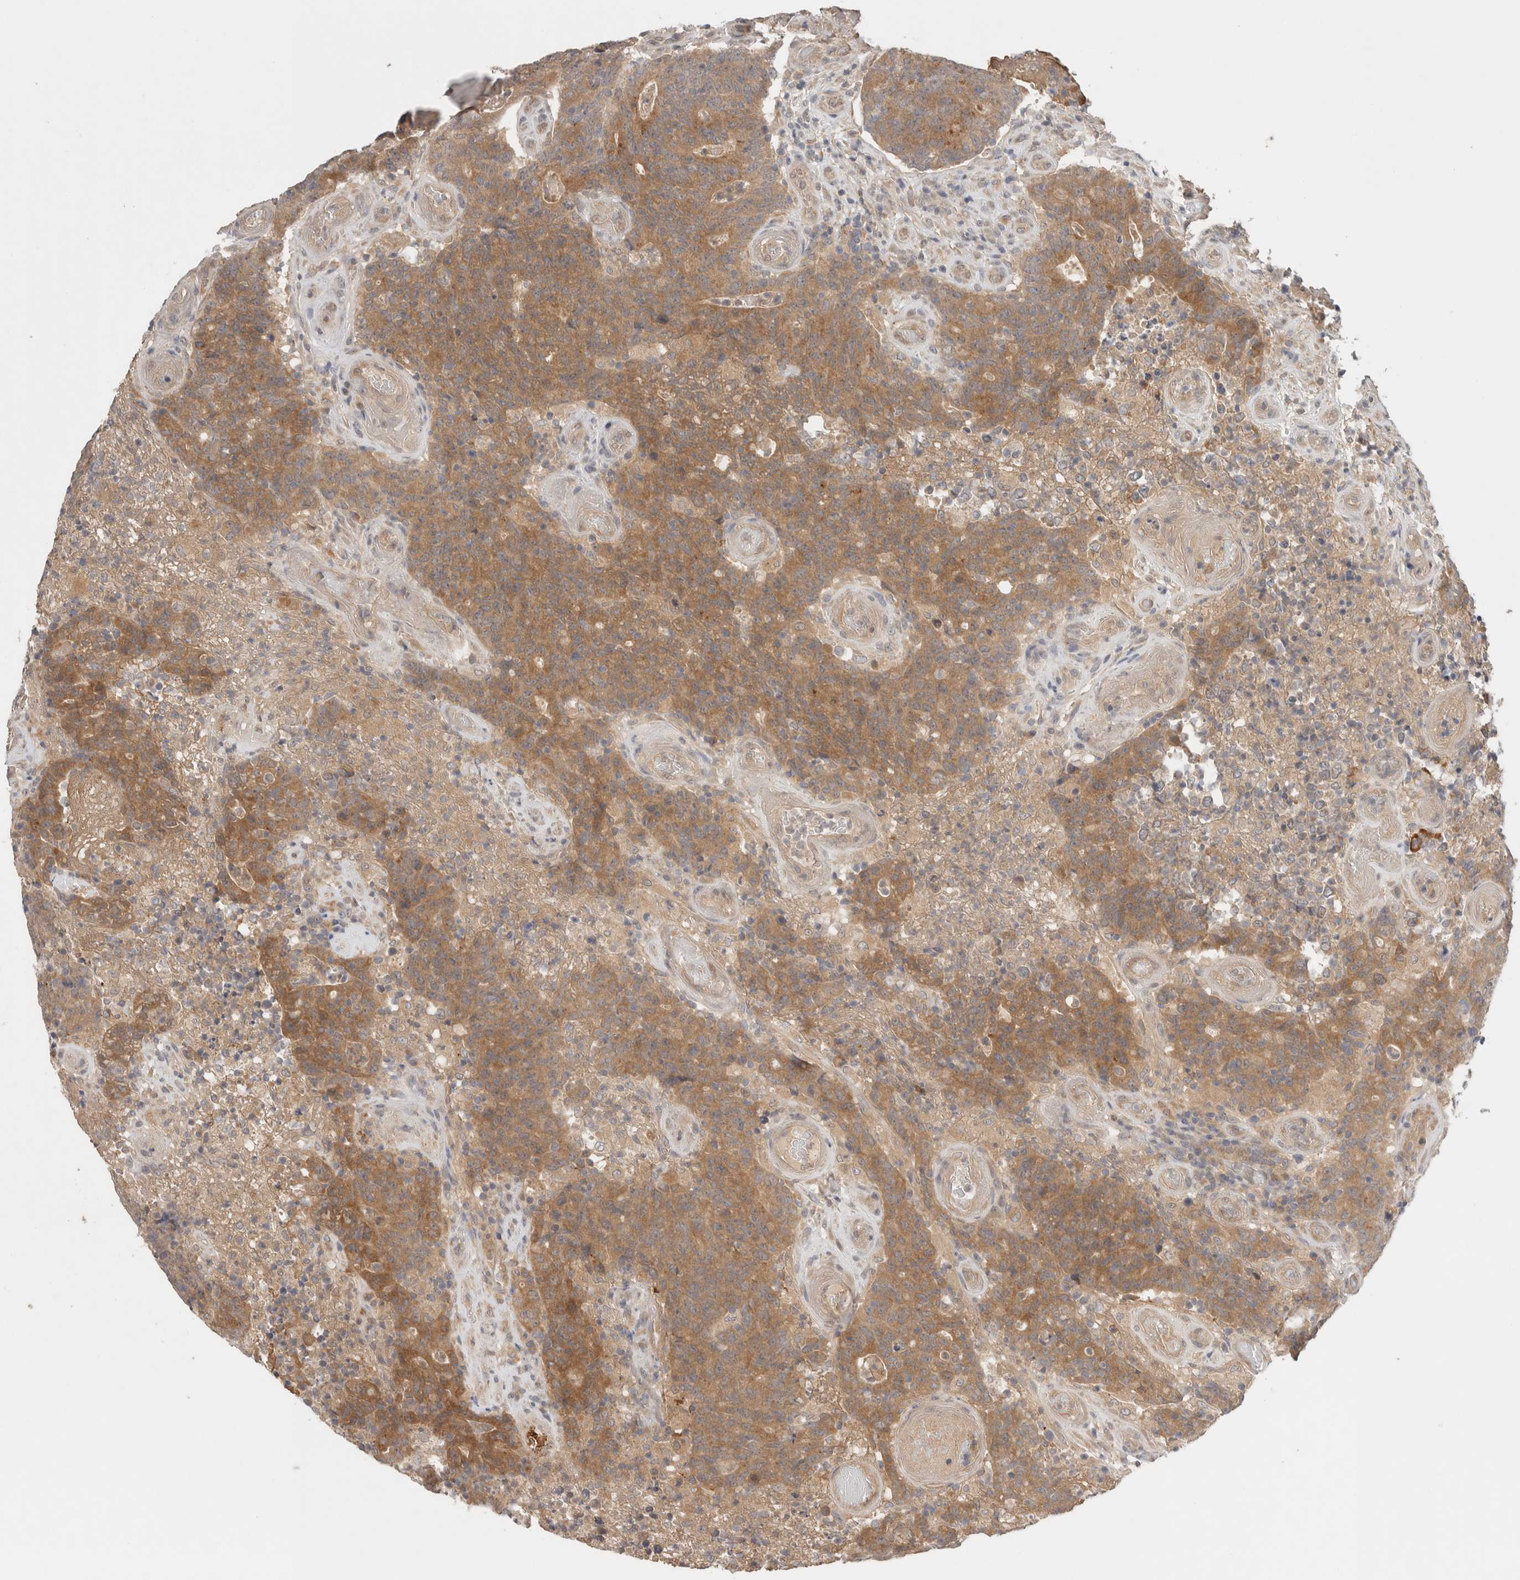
{"staining": {"intensity": "moderate", "quantity": ">75%", "location": "cytoplasmic/membranous"}, "tissue": "colorectal cancer", "cell_type": "Tumor cells", "image_type": "cancer", "snomed": [{"axis": "morphology", "description": "Normal tissue, NOS"}, {"axis": "morphology", "description": "Adenocarcinoma, NOS"}, {"axis": "topography", "description": "Colon"}], "caption": "Colorectal cancer tissue demonstrates moderate cytoplasmic/membranous expression in approximately >75% of tumor cells", "gene": "SGK1", "patient": {"sex": "female", "age": 75}}